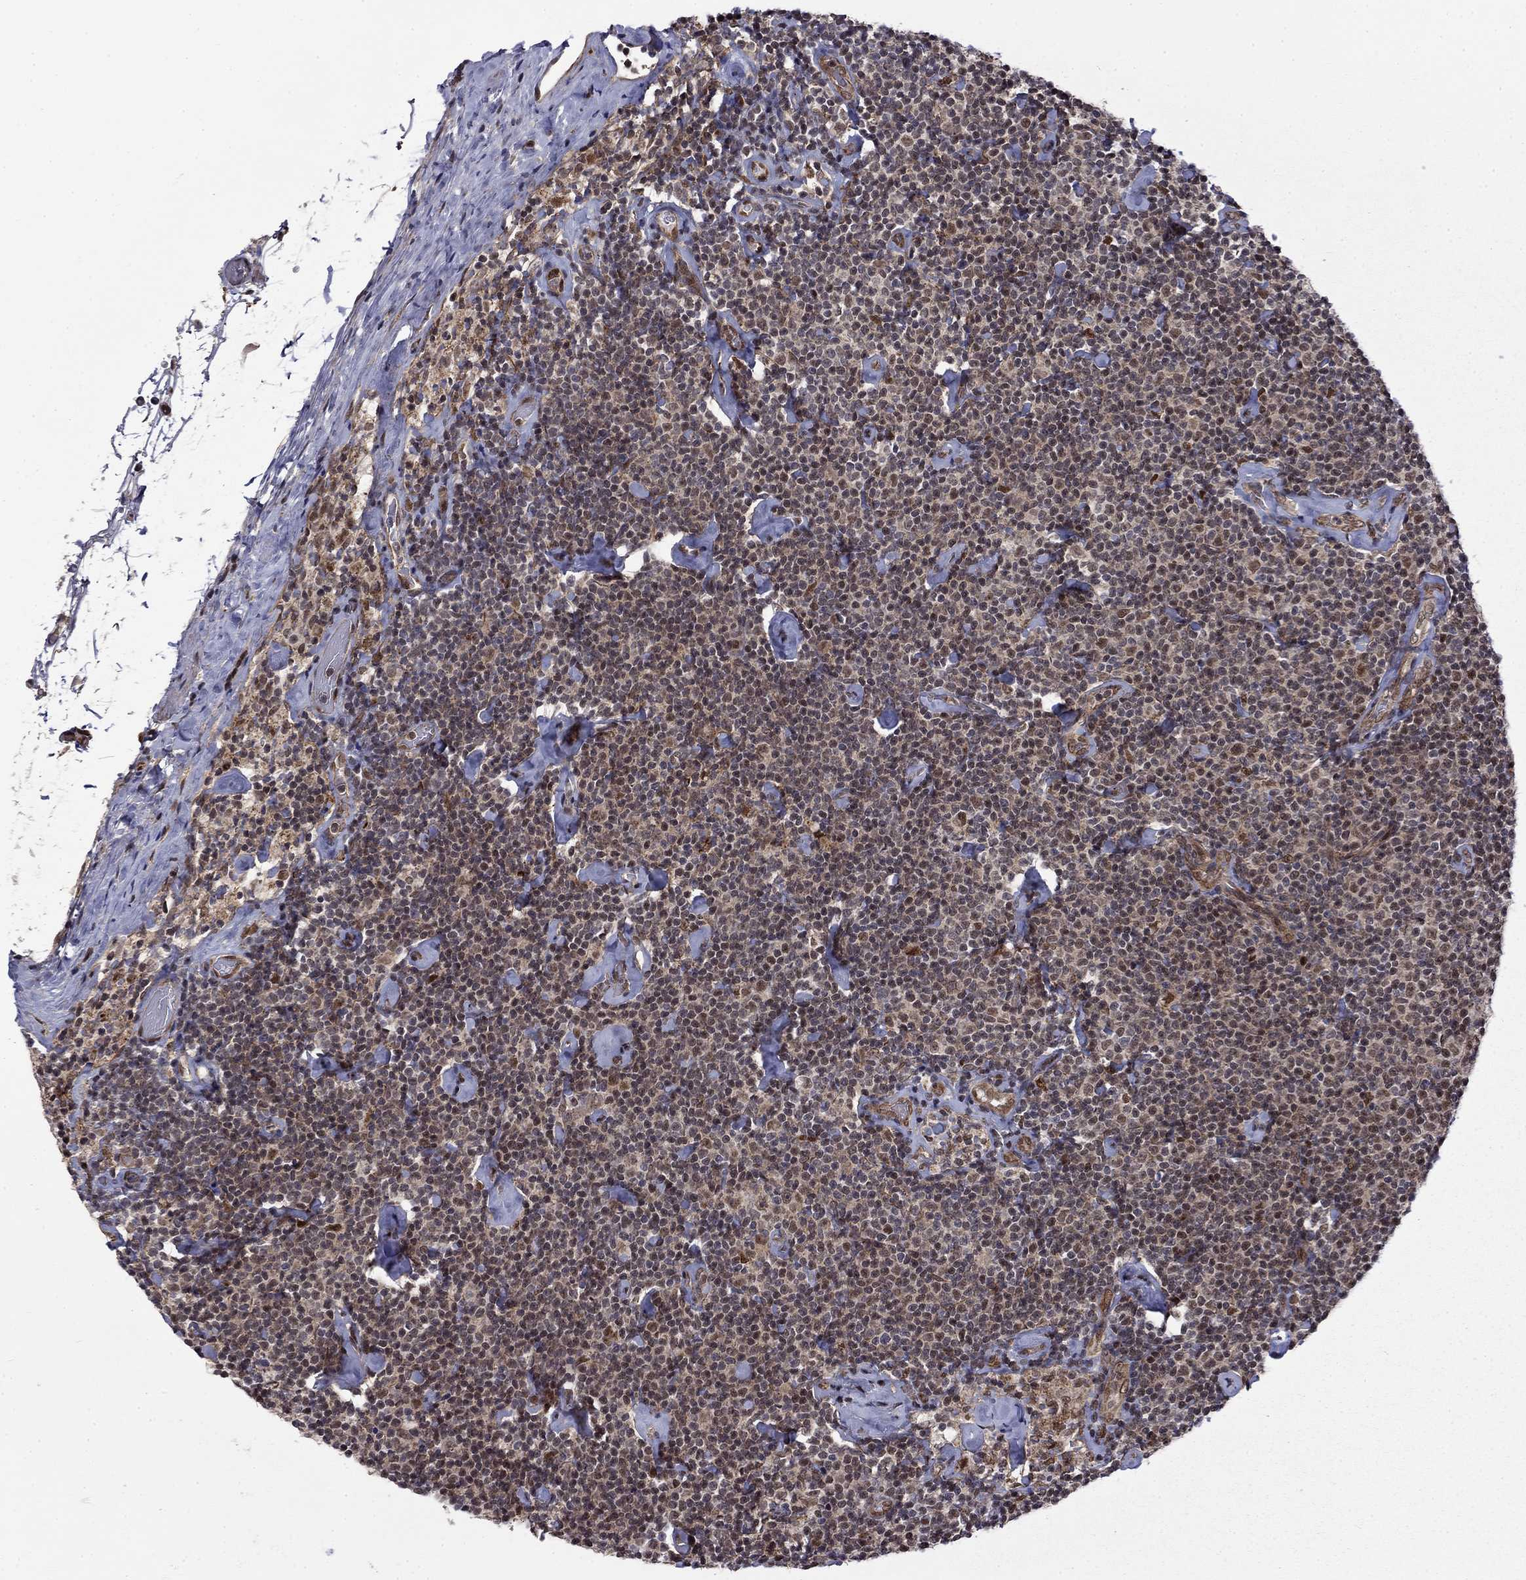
{"staining": {"intensity": "moderate", "quantity": "<25%", "location": "nuclear"}, "tissue": "lymphoma", "cell_type": "Tumor cells", "image_type": "cancer", "snomed": [{"axis": "morphology", "description": "Malignant lymphoma, non-Hodgkin's type, Low grade"}, {"axis": "topography", "description": "Lymph node"}], "caption": "Malignant lymphoma, non-Hodgkin's type (low-grade) tissue displays moderate nuclear expression in about <25% of tumor cells", "gene": "KPNA3", "patient": {"sex": "male", "age": 81}}